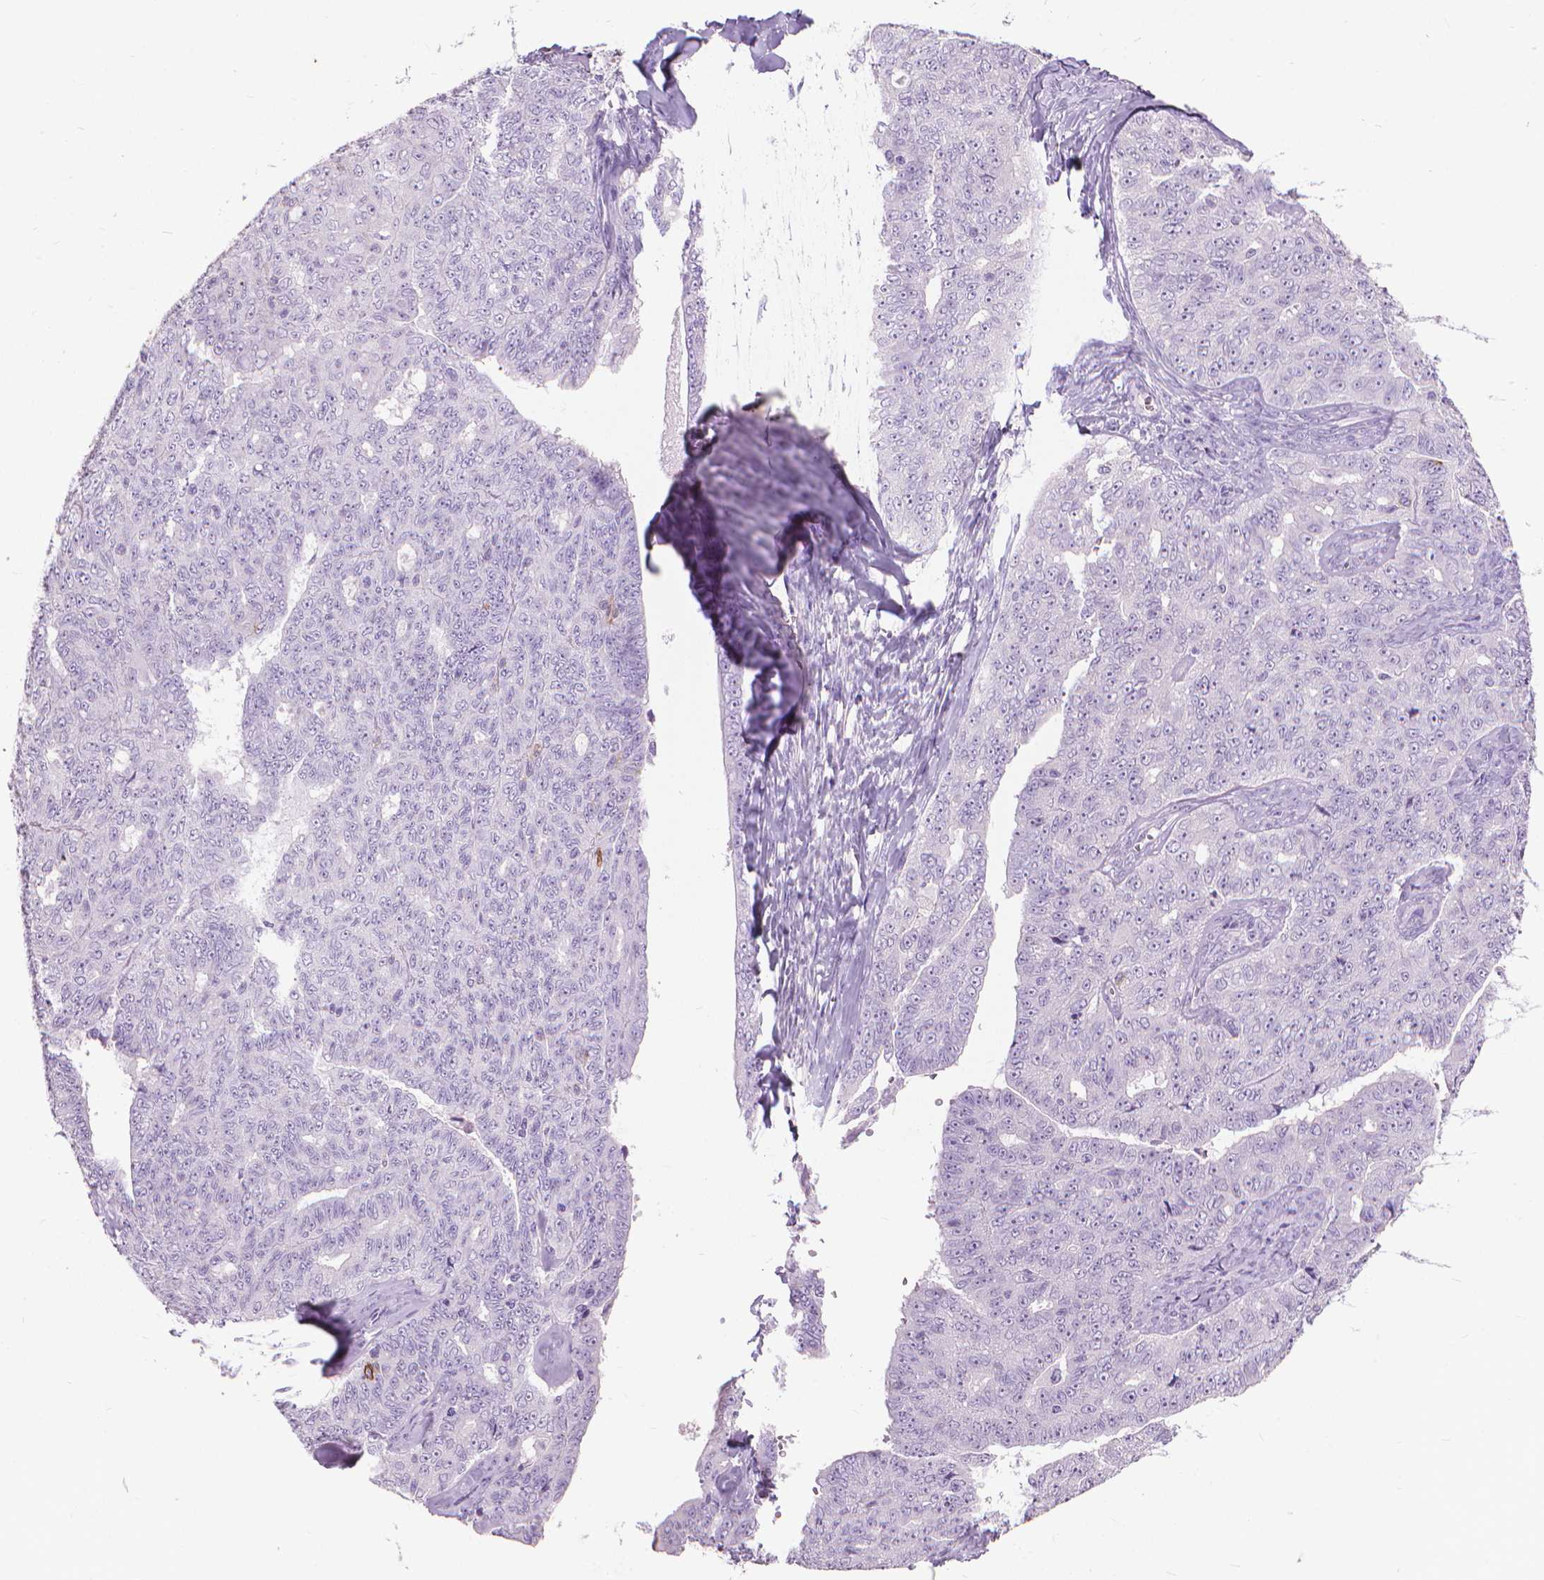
{"staining": {"intensity": "negative", "quantity": "none", "location": "none"}, "tissue": "ovarian cancer", "cell_type": "Tumor cells", "image_type": "cancer", "snomed": [{"axis": "morphology", "description": "Cystadenocarcinoma, serous, NOS"}, {"axis": "topography", "description": "Ovary"}], "caption": "High magnification brightfield microscopy of ovarian cancer stained with DAB (3,3'-diaminobenzidine) (brown) and counterstained with hematoxylin (blue): tumor cells show no significant positivity.", "gene": "KRT5", "patient": {"sex": "female", "age": 71}}